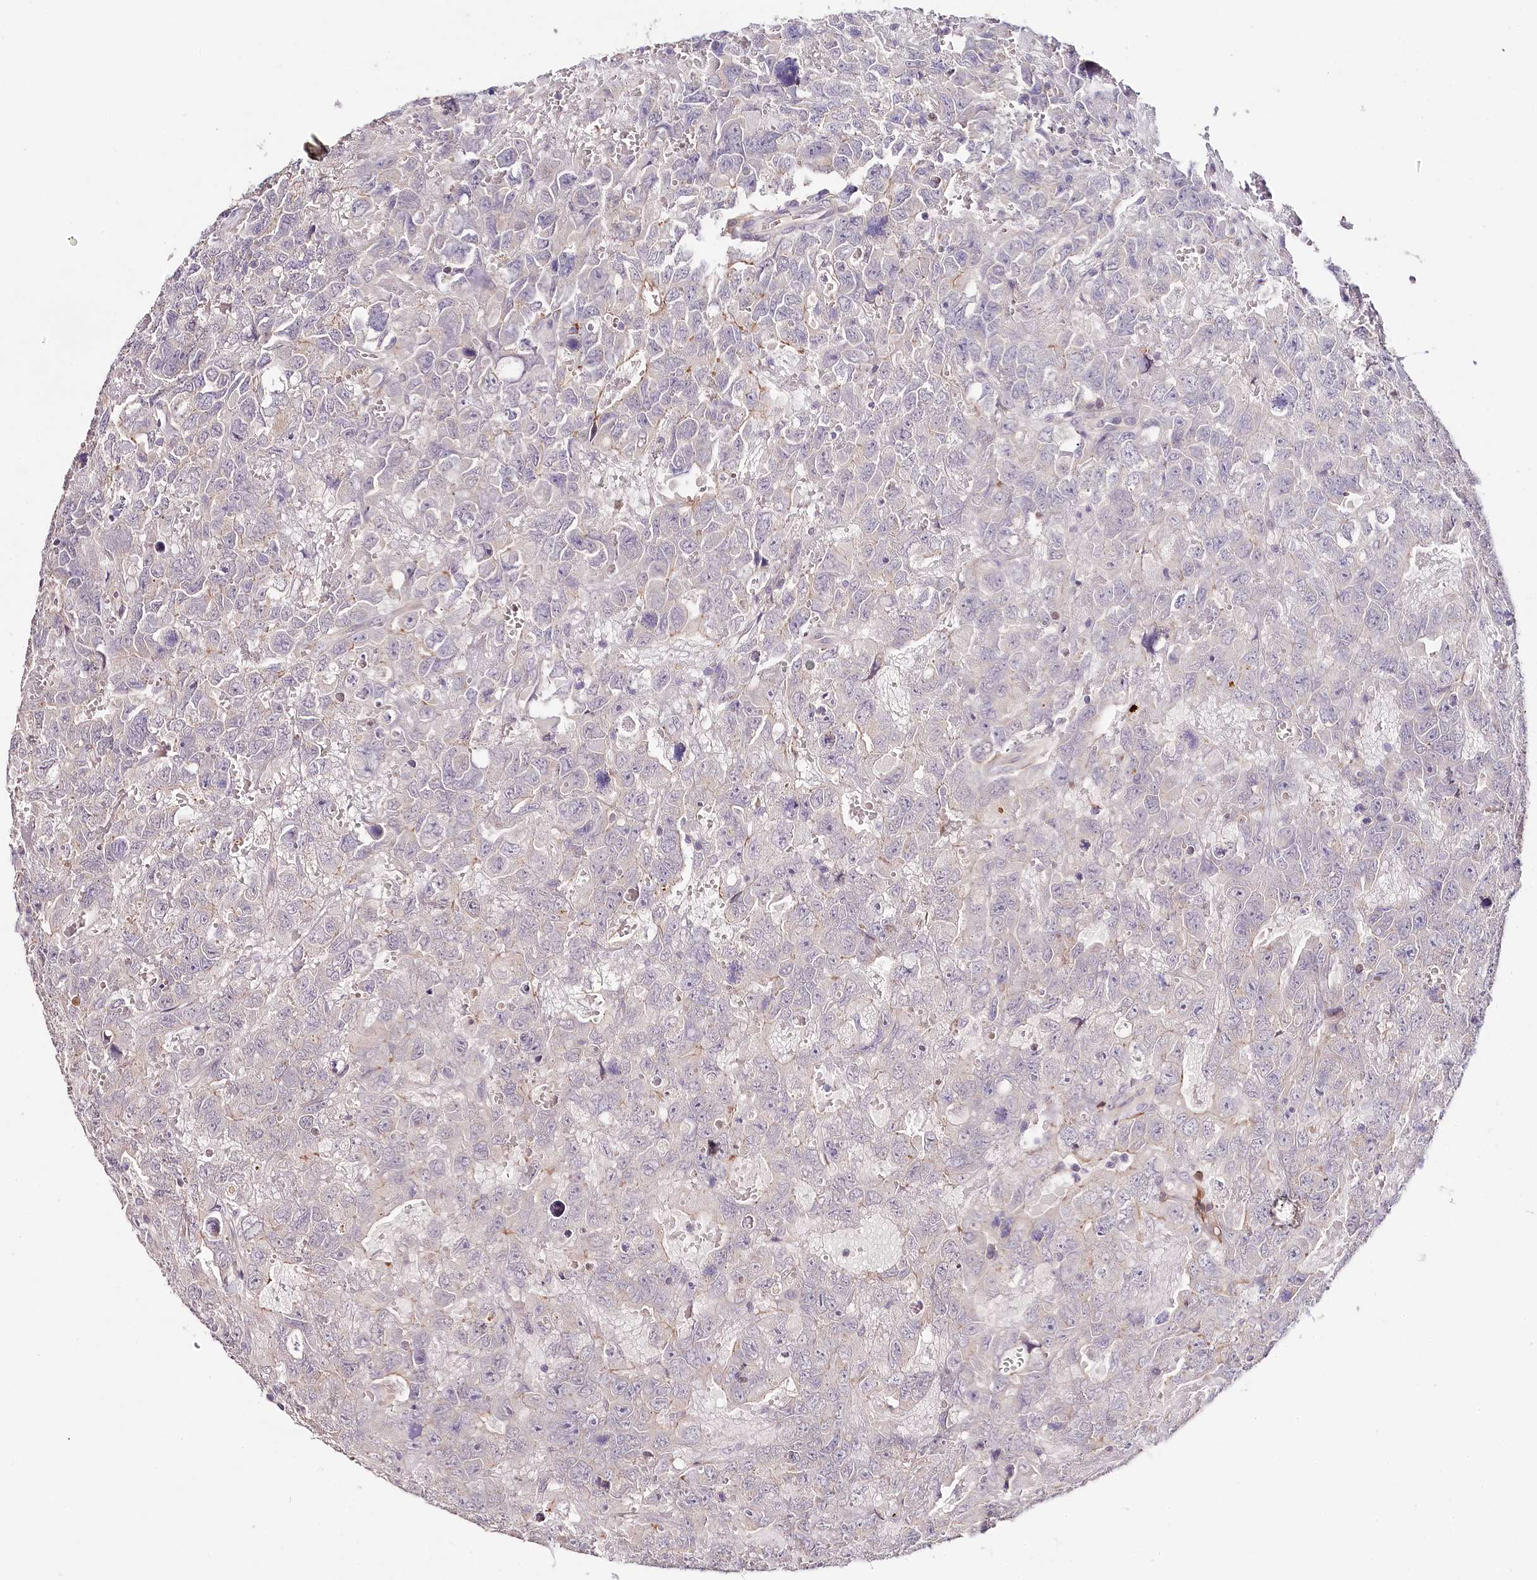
{"staining": {"intensity": "negative", "quantity": "none", "location": "none"}, "tissue": "testis cancer", "cell_type": "Tumor cells", "image_type": "cancer", "snomed": [{"axis": "morphology", "description": "Carcinoma, Embryonal, NOS"}, {"axis": "topography", "description": "Testis"}], "caption": "Immunohistochemistry (IHC) of testis cancer displays no staining in tumor cells. Nuclei are stained in blue.", "gene": "DAPK1", "patient": {"sex": "male", "age": 45}}